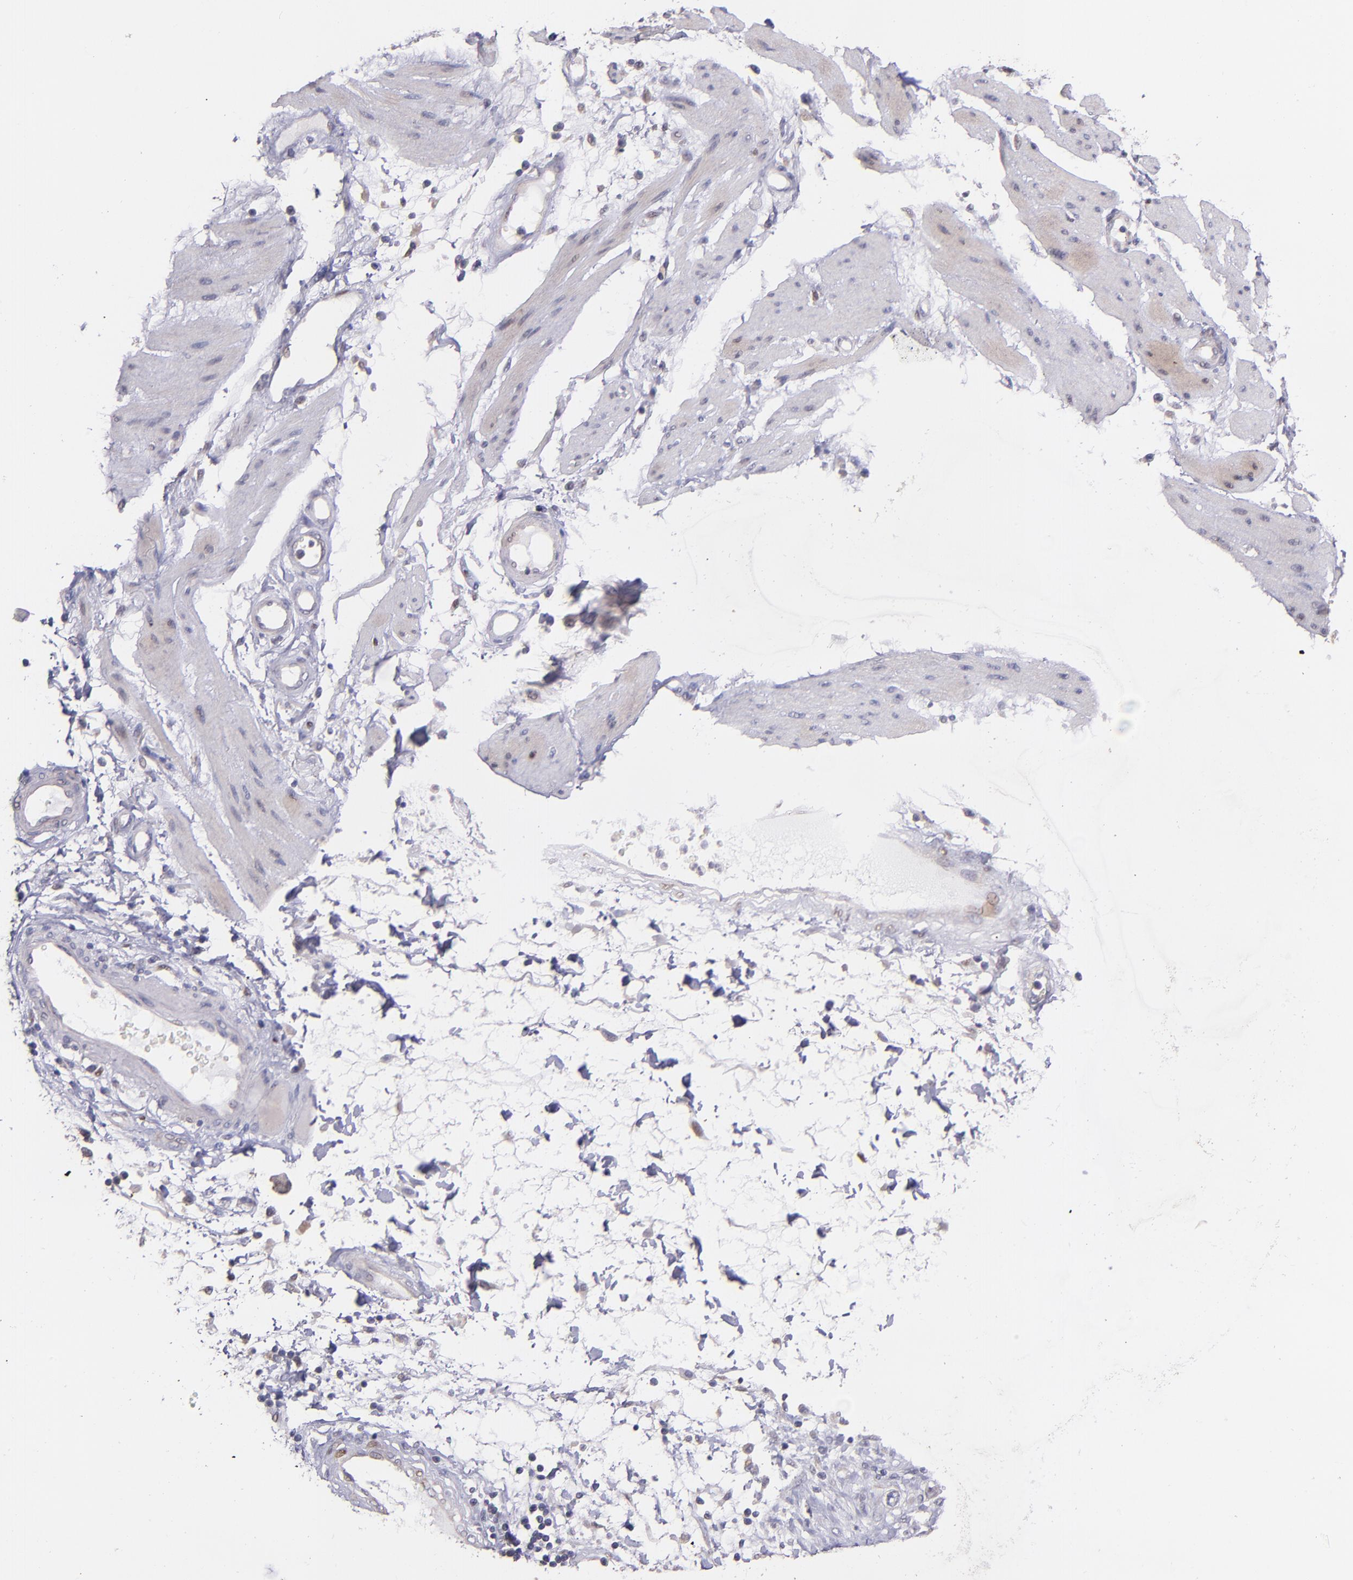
{"staining": {"intensity": "negative", "quantity": "none", "location": "none"}, "tissue": "stomach cancer", "cell_type": "Tumor cells", "image_type": "cancer", "snomed": [{"axis": "morphology", "description": "Adenocarcinoma, NOS"}, {"axis": "topography", "description": "Pancreas"}, {"axis": "topography", "description": "Stomach, upper"}], "caption": "This is an immunohistochemistry (IHC) photomicrograph of human adenocarcinoma (stomach). There is no staining in tumor cells.", "gene": "NUP62CL", "patient": {"sex": "male", "age": 77}}